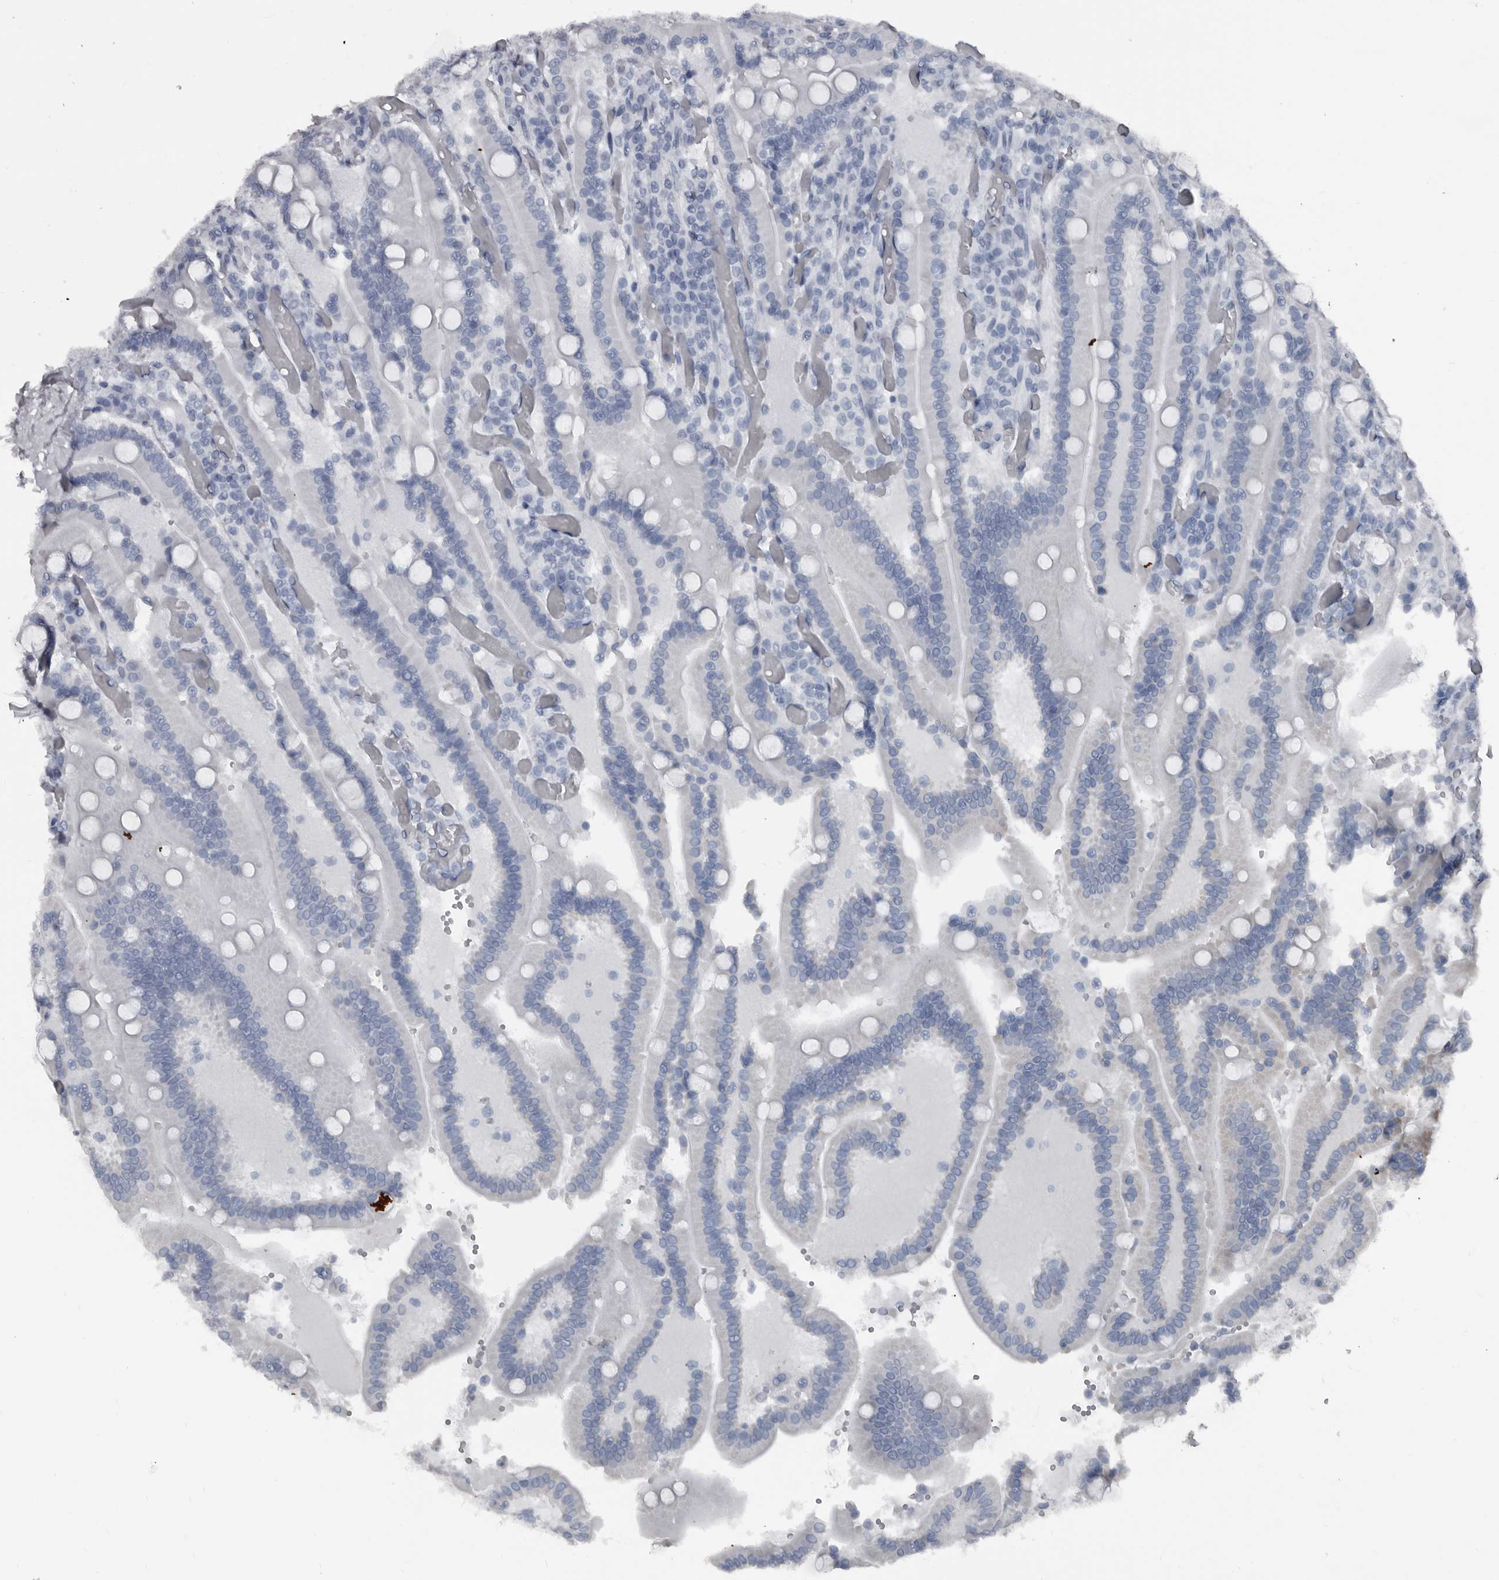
{"staining": {"intensity": "negative", "quantity": "none", "location": "none"}, "tissue": "duodenum", "cell_type": "Glandular cells", "image_type": "normal", "snomed": [{"axis": "morphology", "description": "Normal tissue, NOS"}, {"axis": "topography", "description": "Duodenum"}], "caption": "Glandular cells show no significant staining in benign duodenum. (Immunohistochemistry, brightfield microscopy, high magnification).", "gene": "GREB1", "patient": {"sex": "female", "age": 62}}